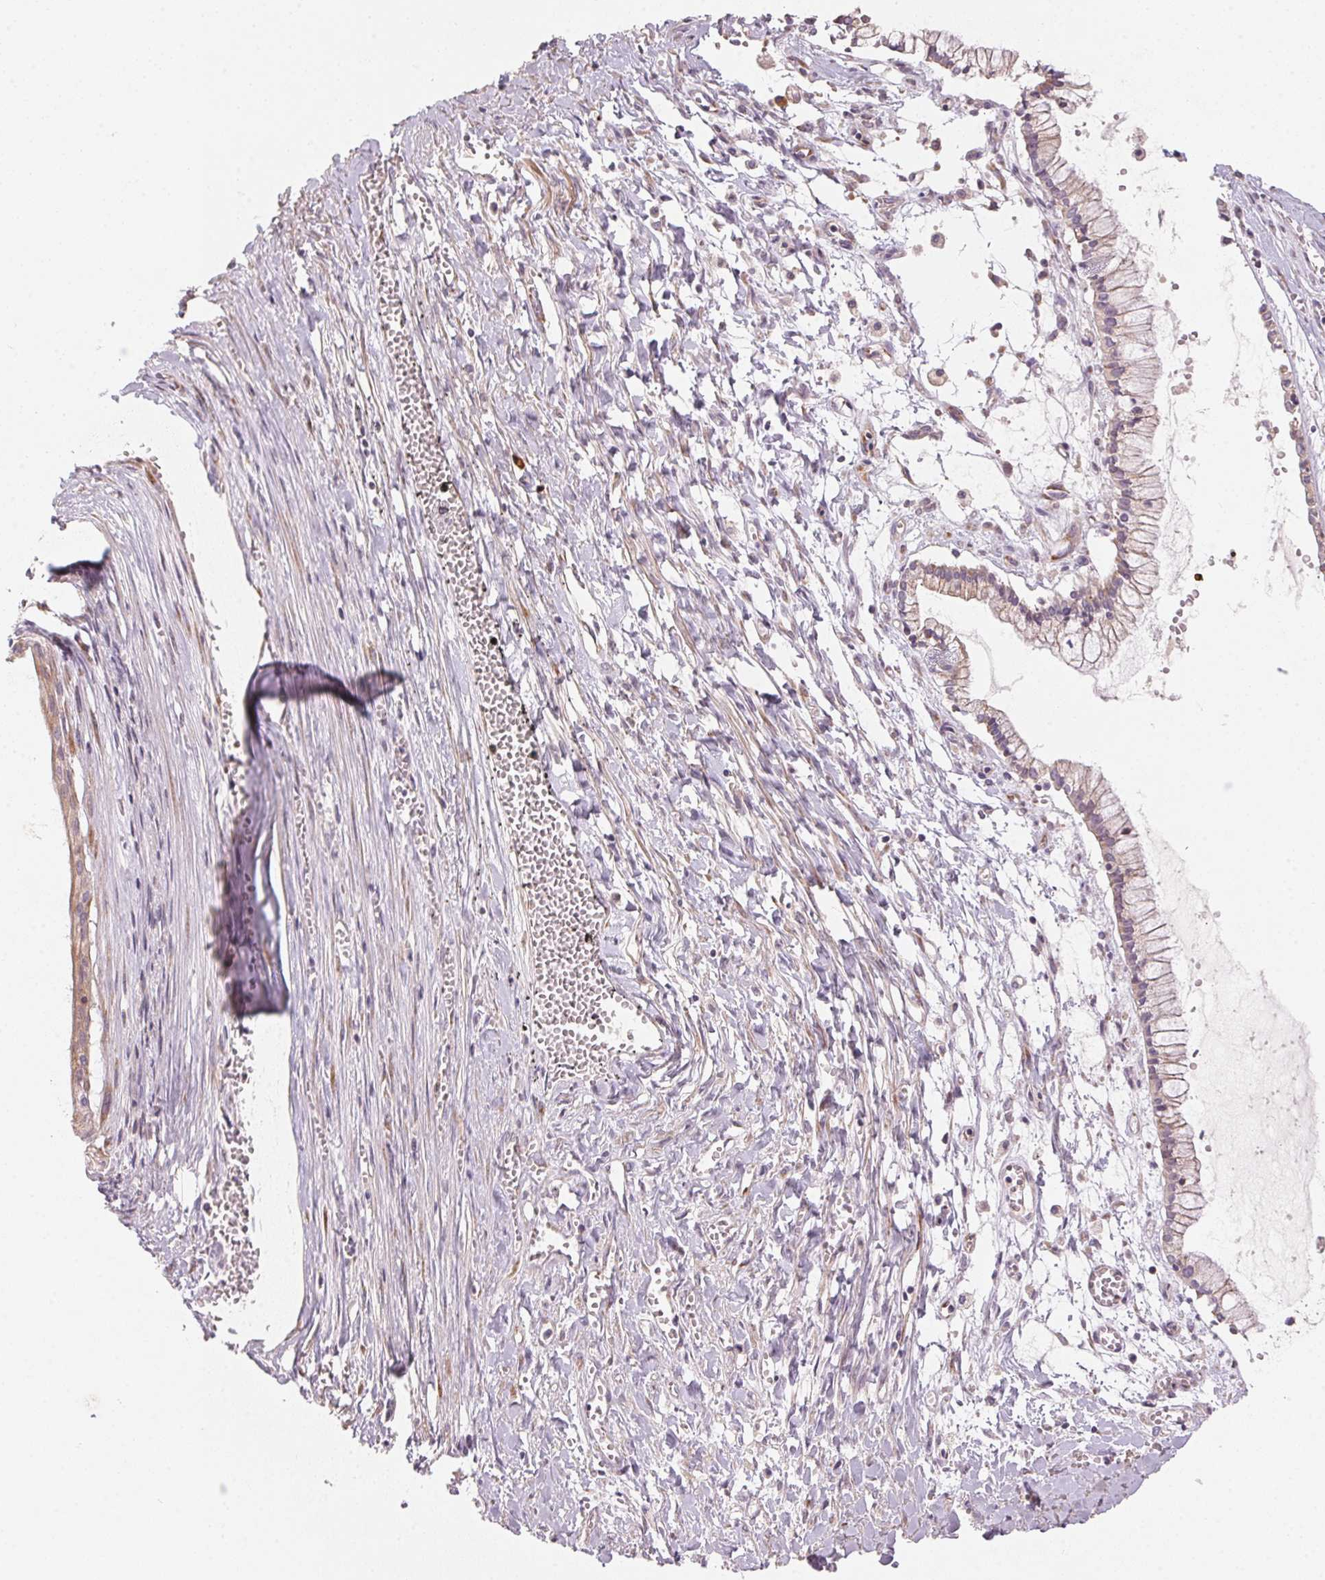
{"staining": {"intensity": "weak", "quantity": "25%-75%", "location": "cytoplasmic/membranous"}, "tissue": "ovarian cancer", "cell_type": "Tumor cells", "image_type": "cancer", "snomed": [{"axis": "morphology", "description": "Cystadenocarcinoma, mucinous, NOS"}, {"axis": "topography", "description": "Ovary"}], "caption": "Immunohistochemical staining of mucinous cystadenocarcinoma (ovarian) demonstrates weak cytoplasmic/membranous protein expression in about 25%-75% of tumor cells.", "gene": "BLOC1S2", "patient": {"sex": "female", "age": 67}}